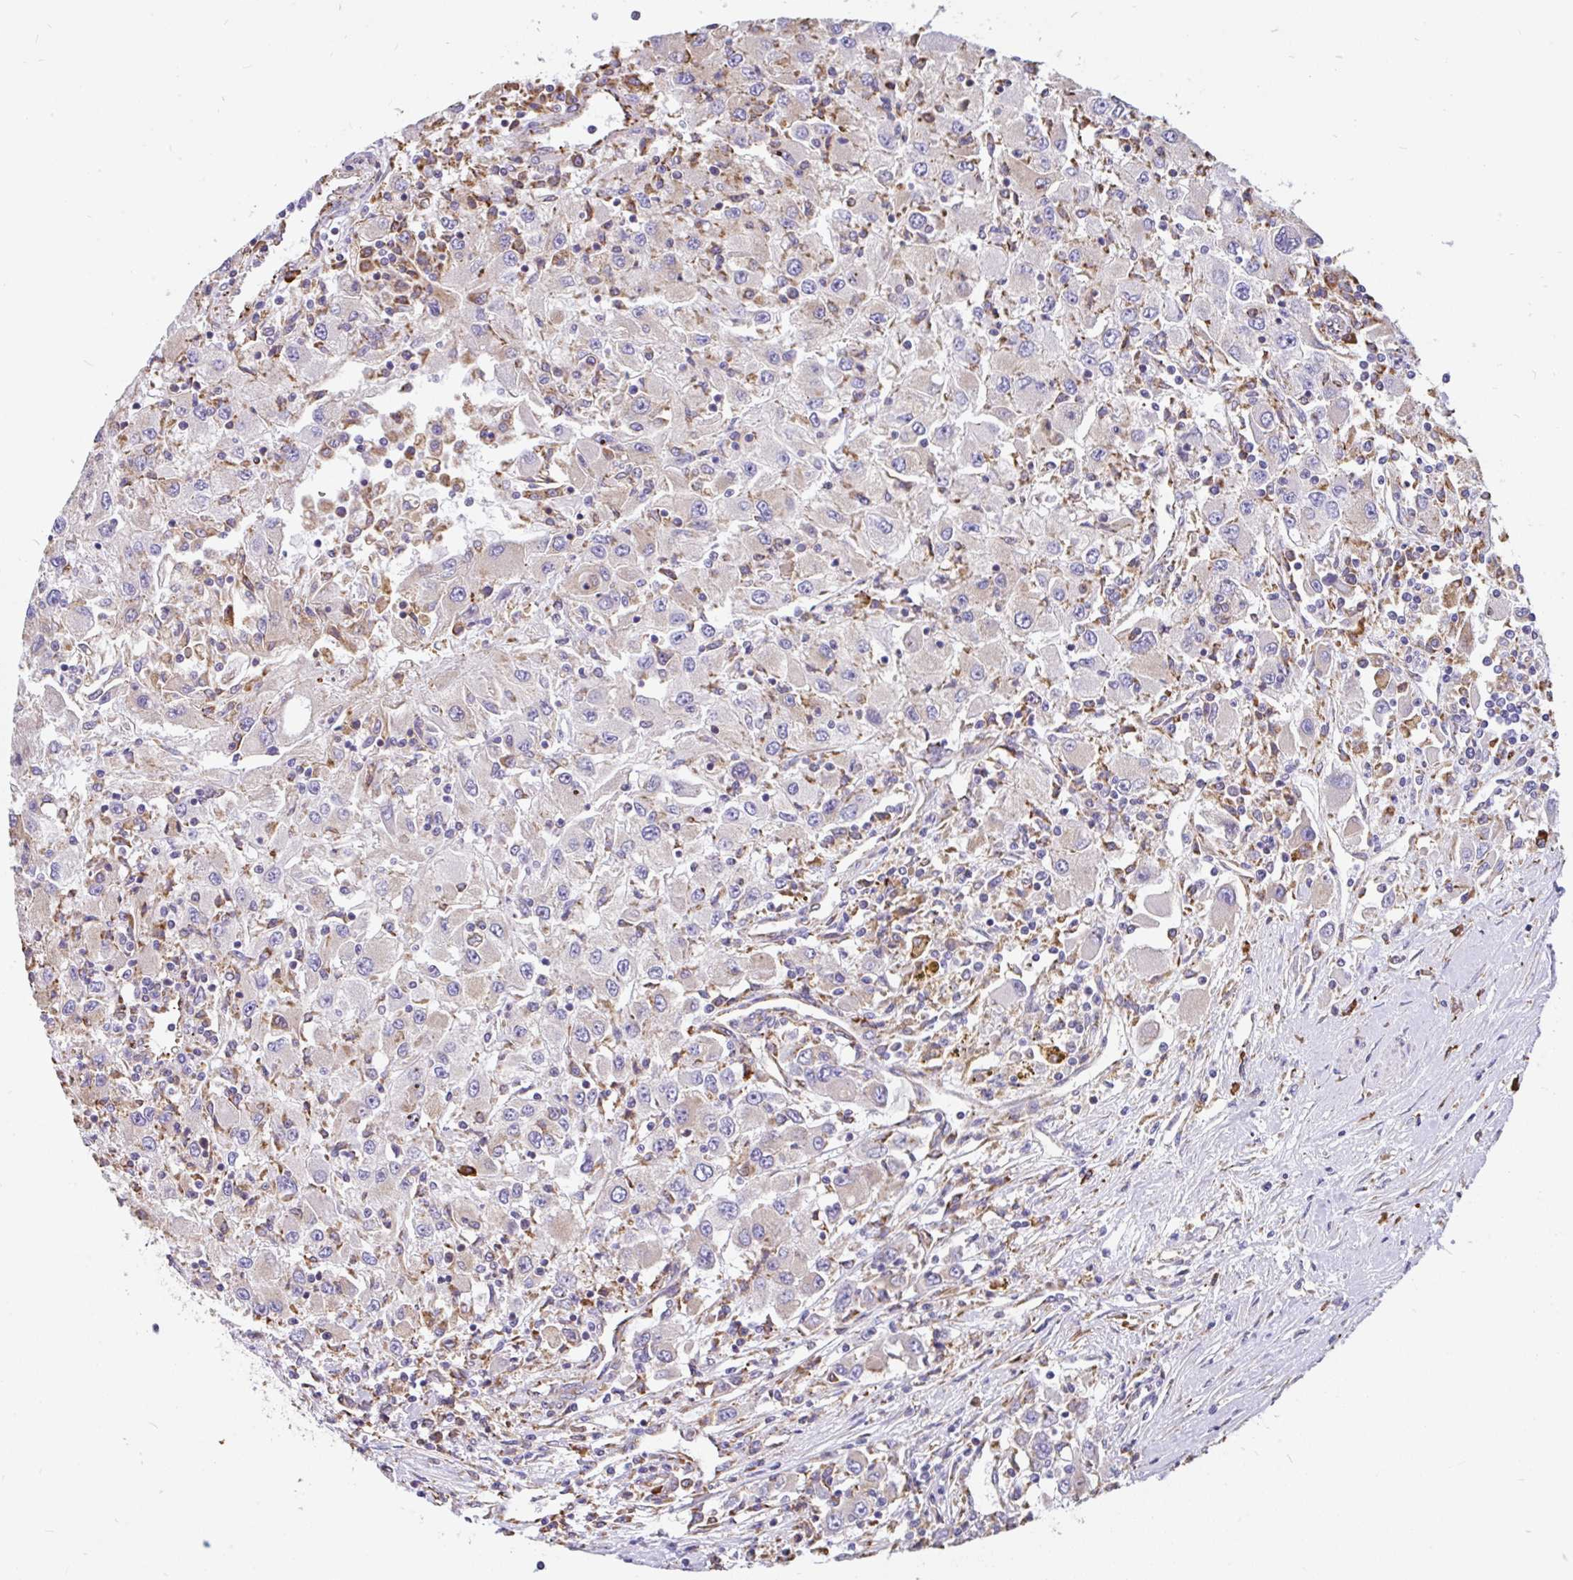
{"staining": {"intensity": "weak", "quantity": "<25%", "location": "cytoplasmic/membranous"}, "tissue": "renal cancer", "cell_type": "Tumor cells", "image_type": "cancer", "snomed": [{"axis": "morphology", "description": "Adenocarcinoma, NOS"}, {"axis": "topography", "description": "Kidney"}], "caption": "Photomicrograph shows no protein positivity in tumor cells of renal cancer (adenocarcinoma) tissue.", "gene": "EML5", "patient": {"sex": "female", "age": 67}}